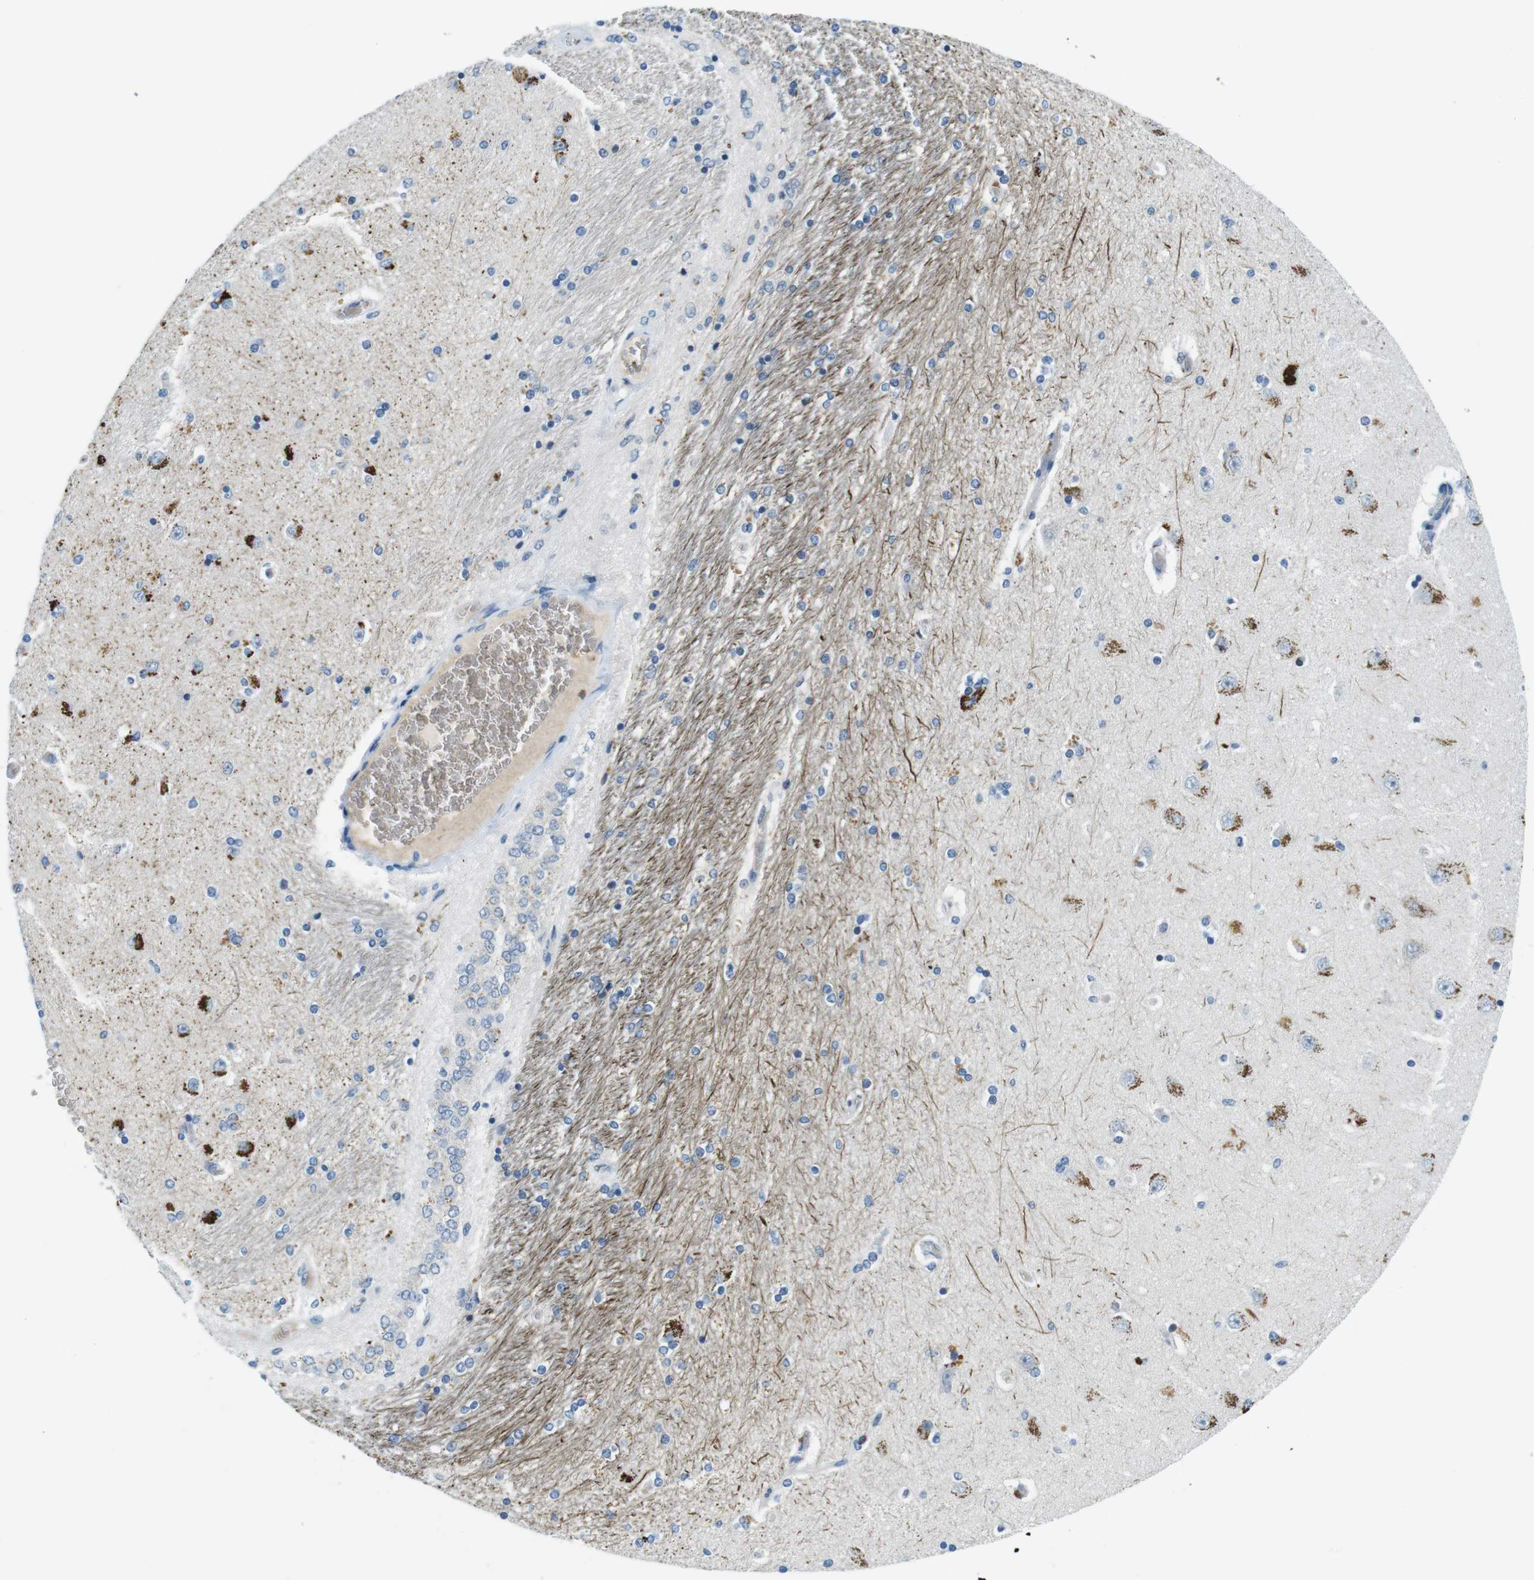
{"staining": {"intensity": "negative", "quantity": "none", "location": "none"}, "tissue": "hippocampus", "cell_type": "Glial cells", "image_type": "normal", "snomed": [{"axis": "morphology", "description": "Normal tissue, NOS"}, {"axis": "topography", "description": "Hippocampus"}], "caption": "DAB immunohistochemical staining of normal human hippocampus displays no significant positivity in glial cells.", "gene": "TFAP2C", "patient": {"sex": "female", "age": 54}}